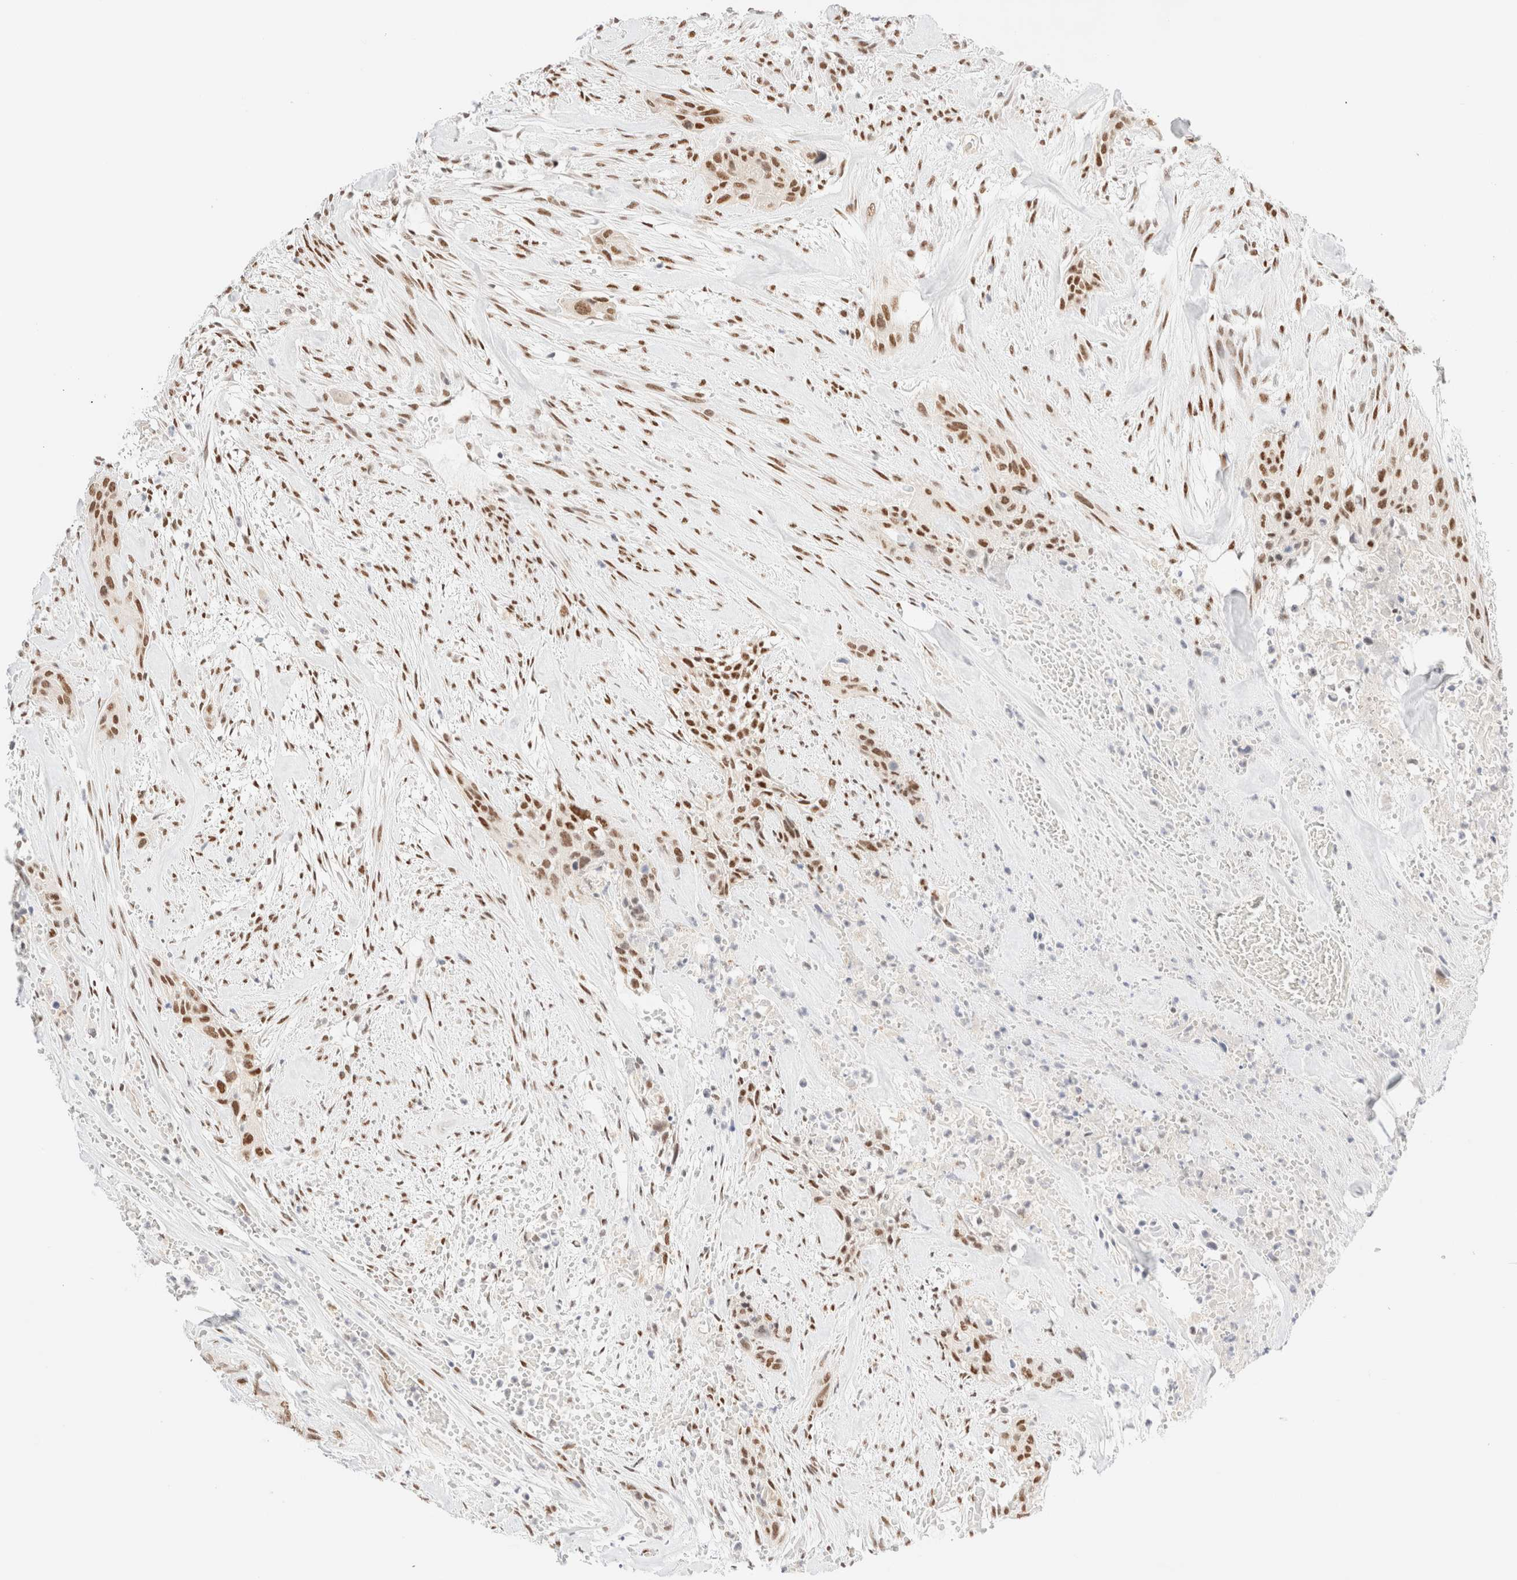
{"staining": {"intensity": "strong", "quantity": ">75%", "location": "nuclear"}, "tissue": "urothelial cancer", "cell_type": "Tumor cells", "image_type": "cancer", "snomed": [{"axis": "morphology", "description": "Urothelial carcinoma, High grade"}, {"axis": "topography", "description": "Urinary bladder"}], "caption": "There is high levels of strong nuclear expression in tumor cells of urothelial cancer, as demonstrated by immunohistochemical staining (brown color).", "gene": "CIC", "patient": {"sex": "male", "age": 35}}